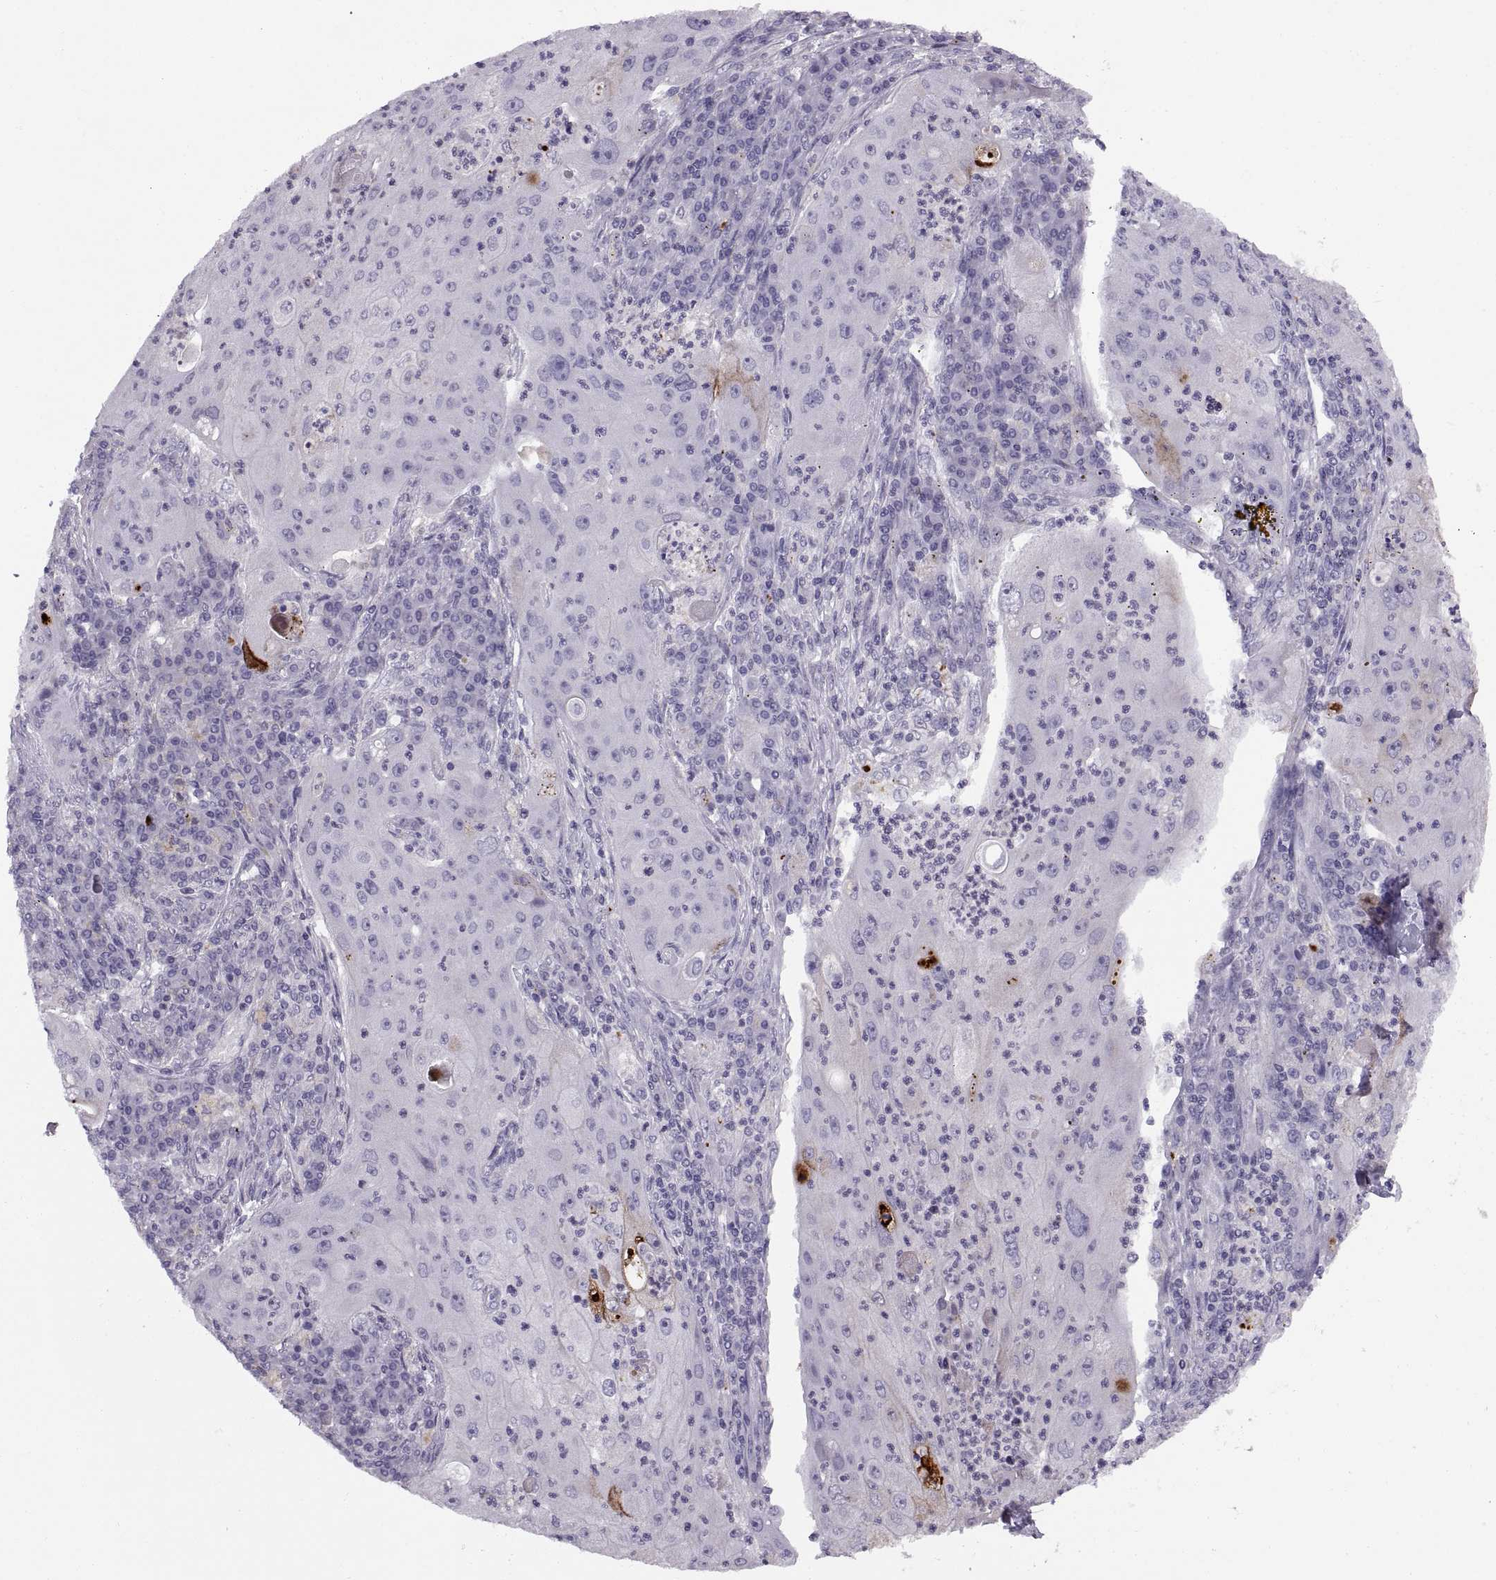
{"staining": {"intensity": "negative", "quantity": "none", "location": "none"}, "tissue": "lung cancer", "cell_type": "Tumor cells", "image_type": "cancer", "snomed": [{"axis": "morphology", "description": "Squamous cell carcinoma, NOS"}, {"axis": "topography", "description": "Lung"}], "caption": "Immunohistochemistry (IHC) of human squamous cell carcinoma (lung) exhibits no positivity in tumor cells.", "gene": "CALCR", "patient": {"sex": "female", "age": 59}}